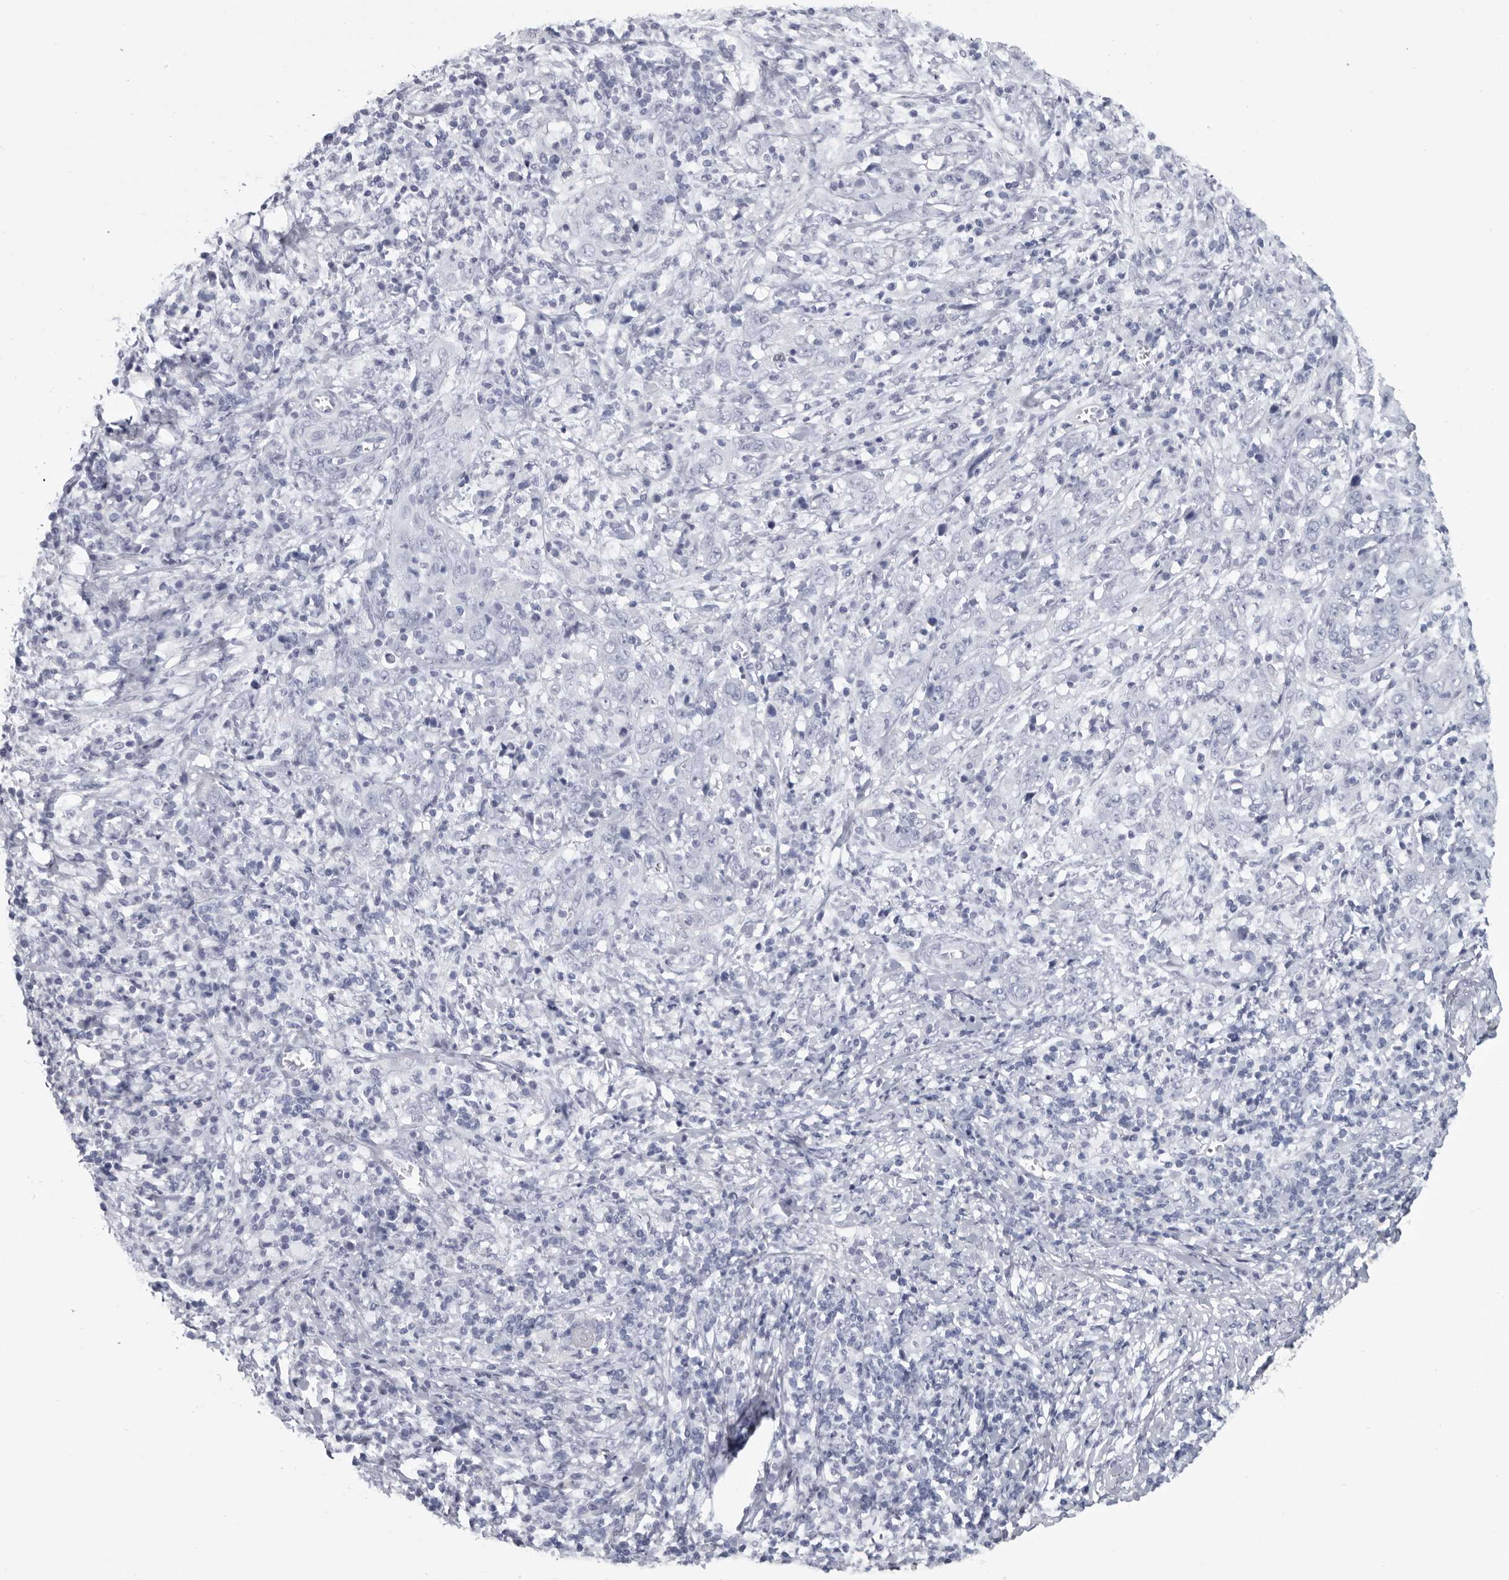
{"staining": {"intensity": "negative", "quantity": "none", "location": "none"}, "tissue": "cervical cancer", "cell_type": "Tumor cells", "image_type": "cancer", "snomed": [{"axis": "morphology", "description": "Squamous cell carcinoma, NOS"}, {"axis": "topography", "description": "Cervix"}], "caption": "This is an immunohistochemistry (IHC) micrograph of squamous cell carcinoma (cervical). There is no staining in tumor cells.", "gene": "WRAP73", "patient": {"sex": "female", "age": 46}}